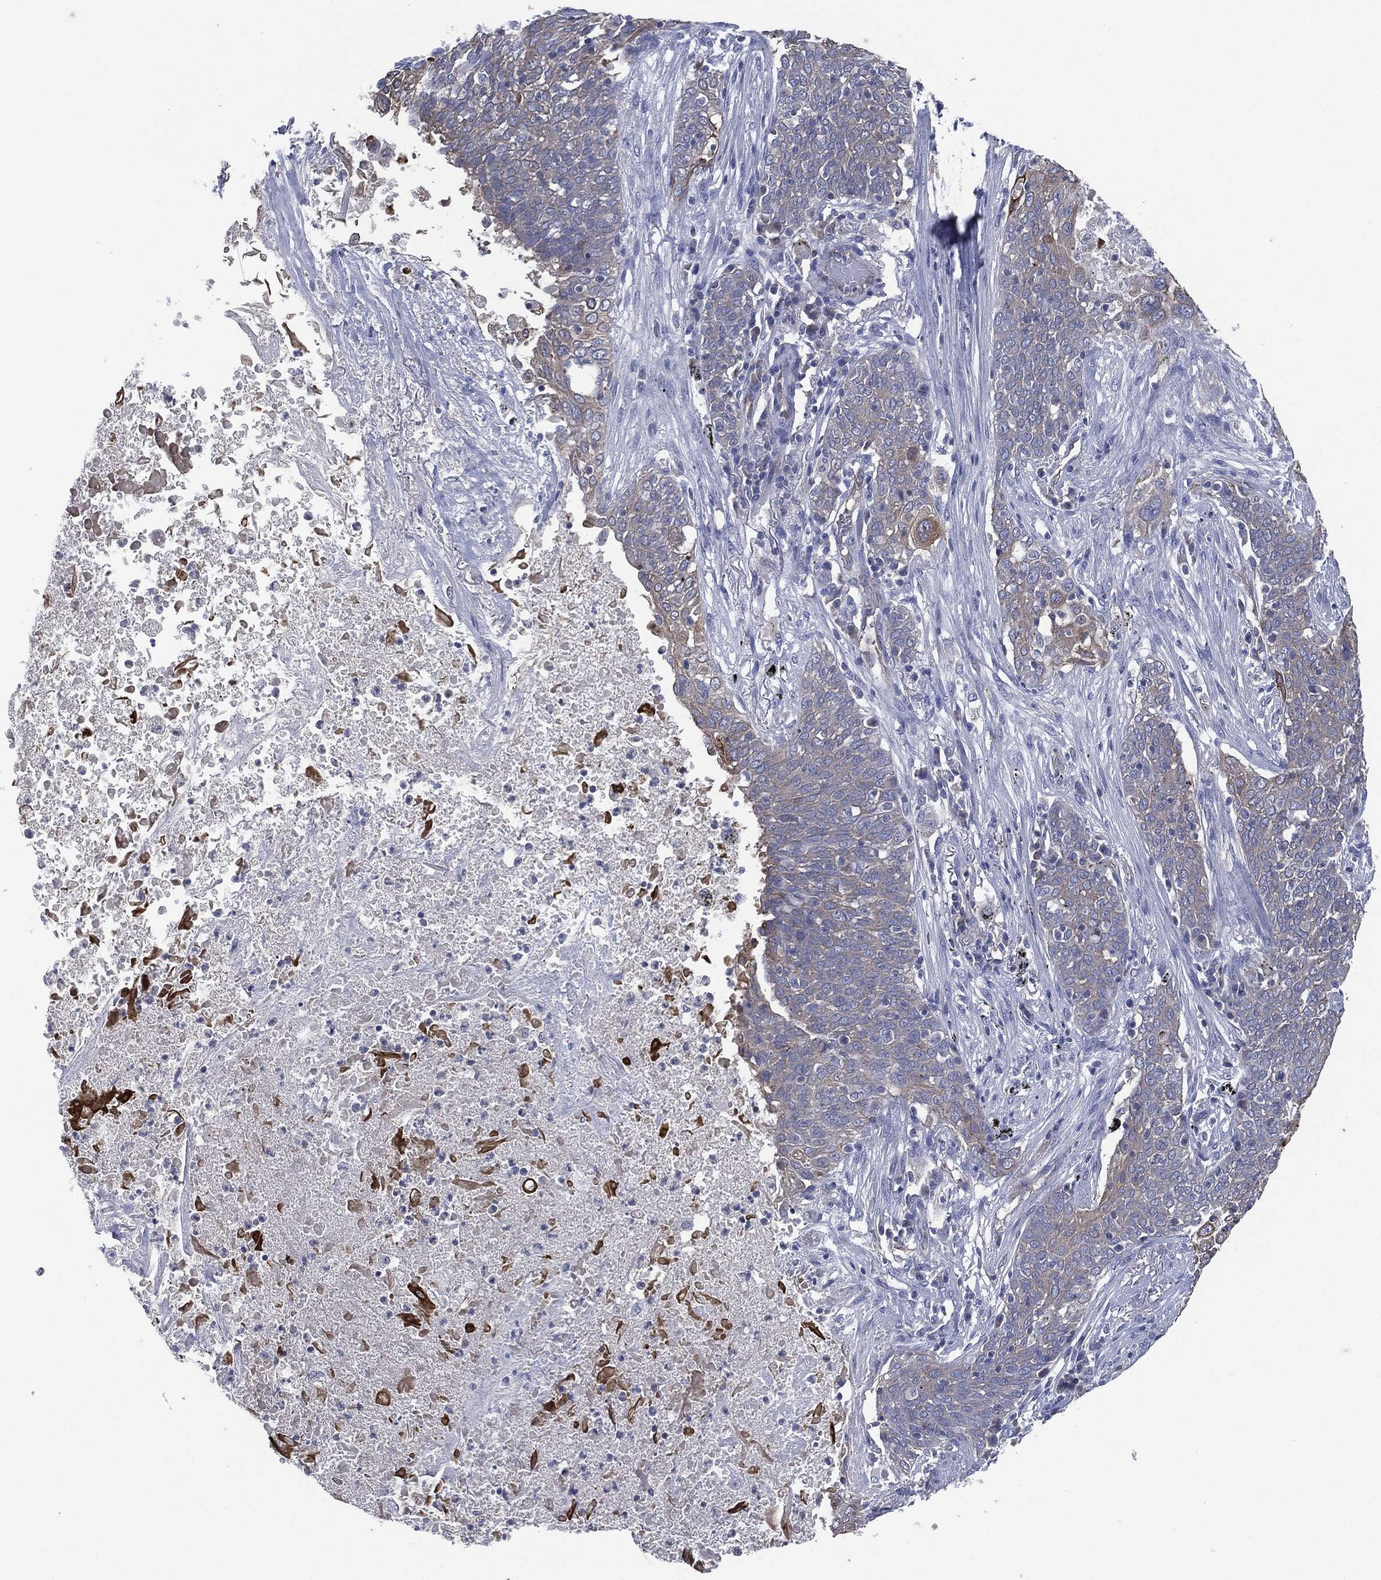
{"staining": {"intensity": "moderate", "quantity": "25%-75%", "location": "cytoplasmic/membranous"}, "tissue": "lung cancer", "cell_type": "Tumor cells", "image_type": "cancer", "snomed": [{"axis": "morphology", "description": "Squamous cell carcinoma, NOS"}, {"axis": "topography", "description": "Lung"}], "caption": "The image shows a brown stain indicating the presence of a protein in the cytoplasmic/membranous of tumor cells in lung cancer.", "gene": "SHROOM2", "patient": {"sex": "male", "age": 82}}